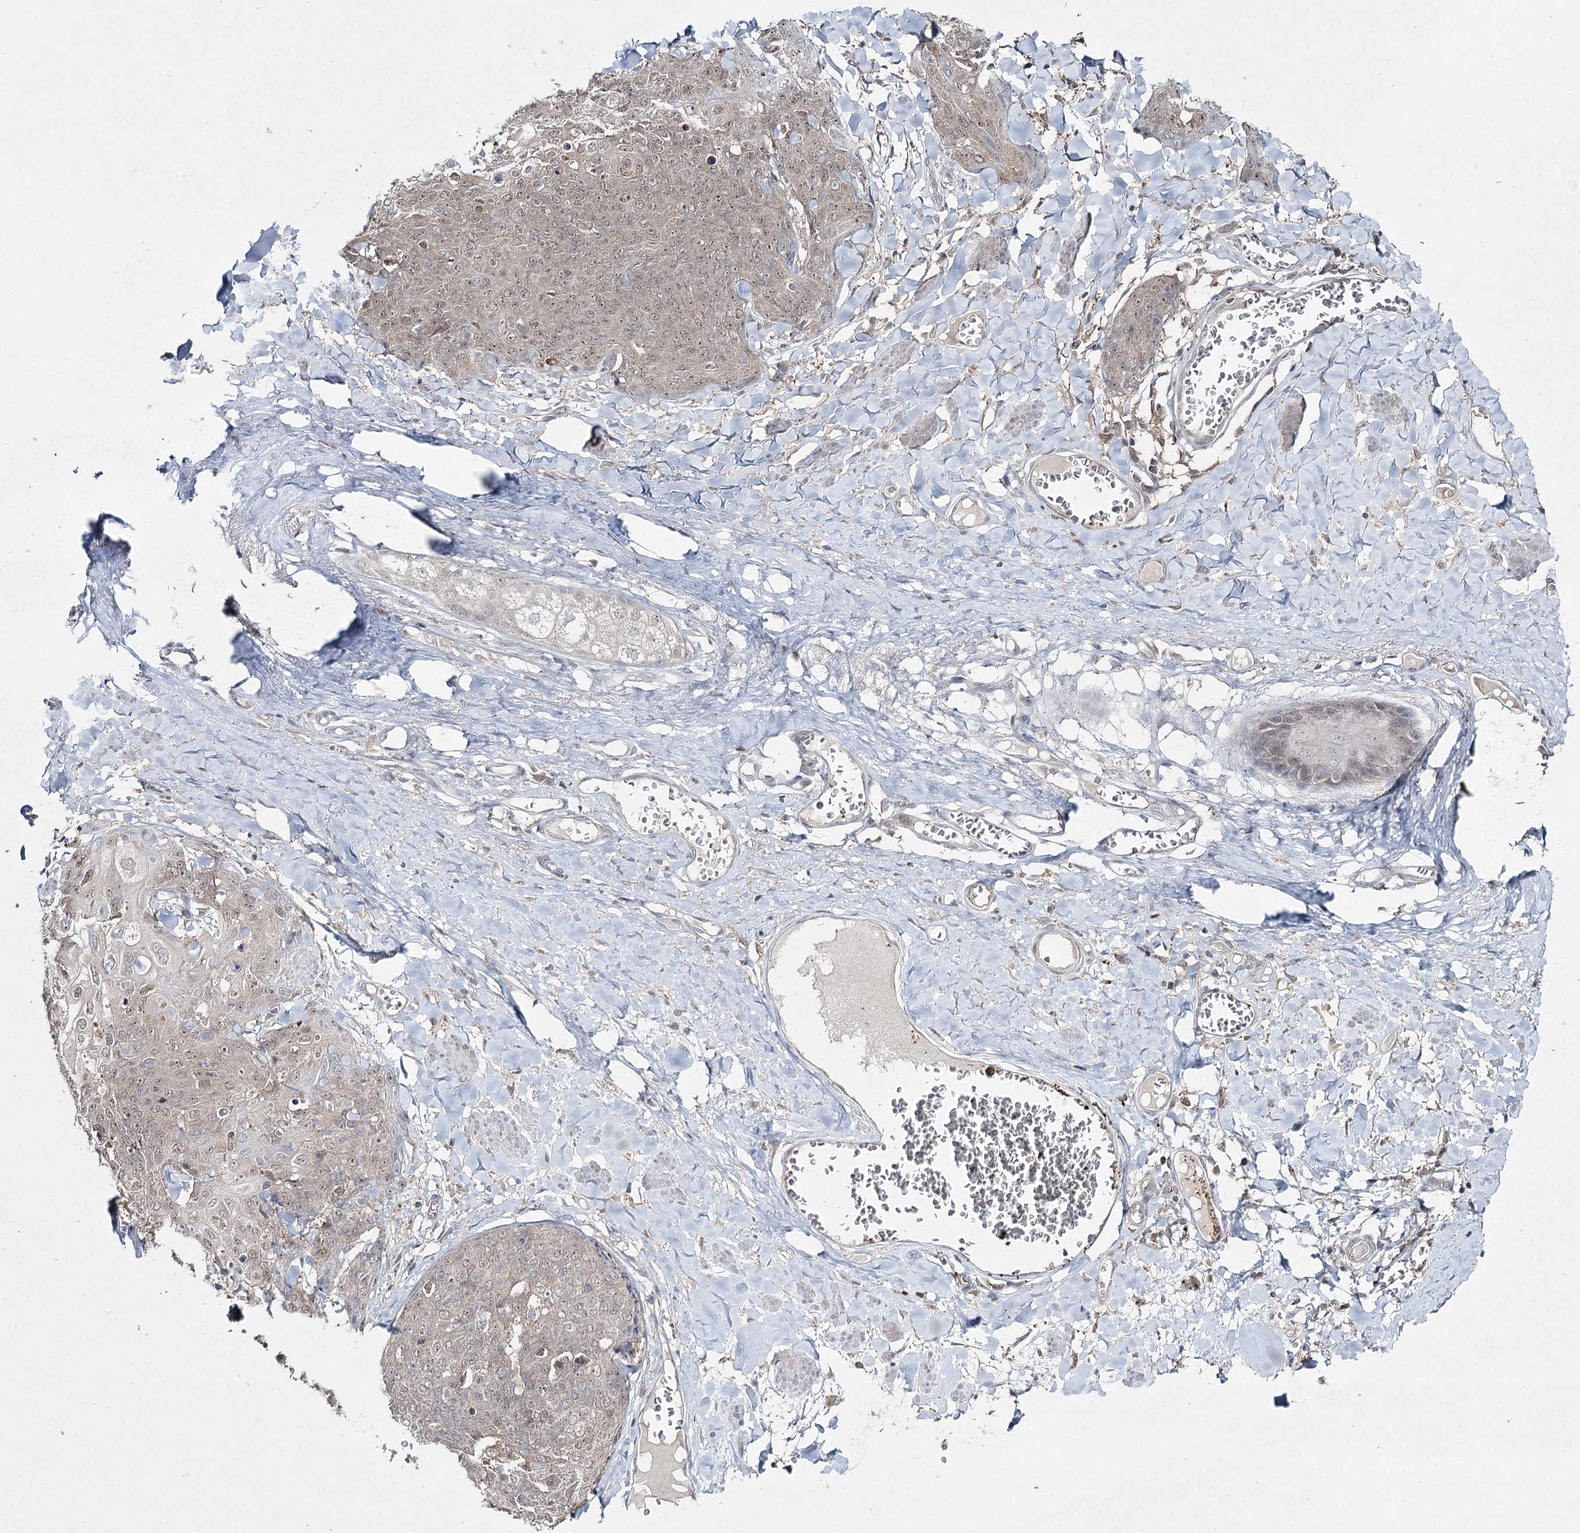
{"staining": {"intensity": "weak", "quantity": "25%-75%", "location": "cytoplasmic/membranous,nuclear"}, "tissue": "skin cancer", "cell_type": "Tumor cells", "image_type": "cancer", "snomed": [{"axis": "morphology", "description": "Squamous cell carcinoma, NOS"}, {"axis": "topography", "description": "Skin"}, {"axis": "topography", "description": "Vulva"}], "caption": "Brown immunohistochemical staining in human skin cancer (squamous cell carcinoma) displays weak cytoplasmic/membranous and nuclear expression in approximately 25%-75% of tumor cells.", "gene": "WDR44", "patient": {"sex": "female", "age": 85}}